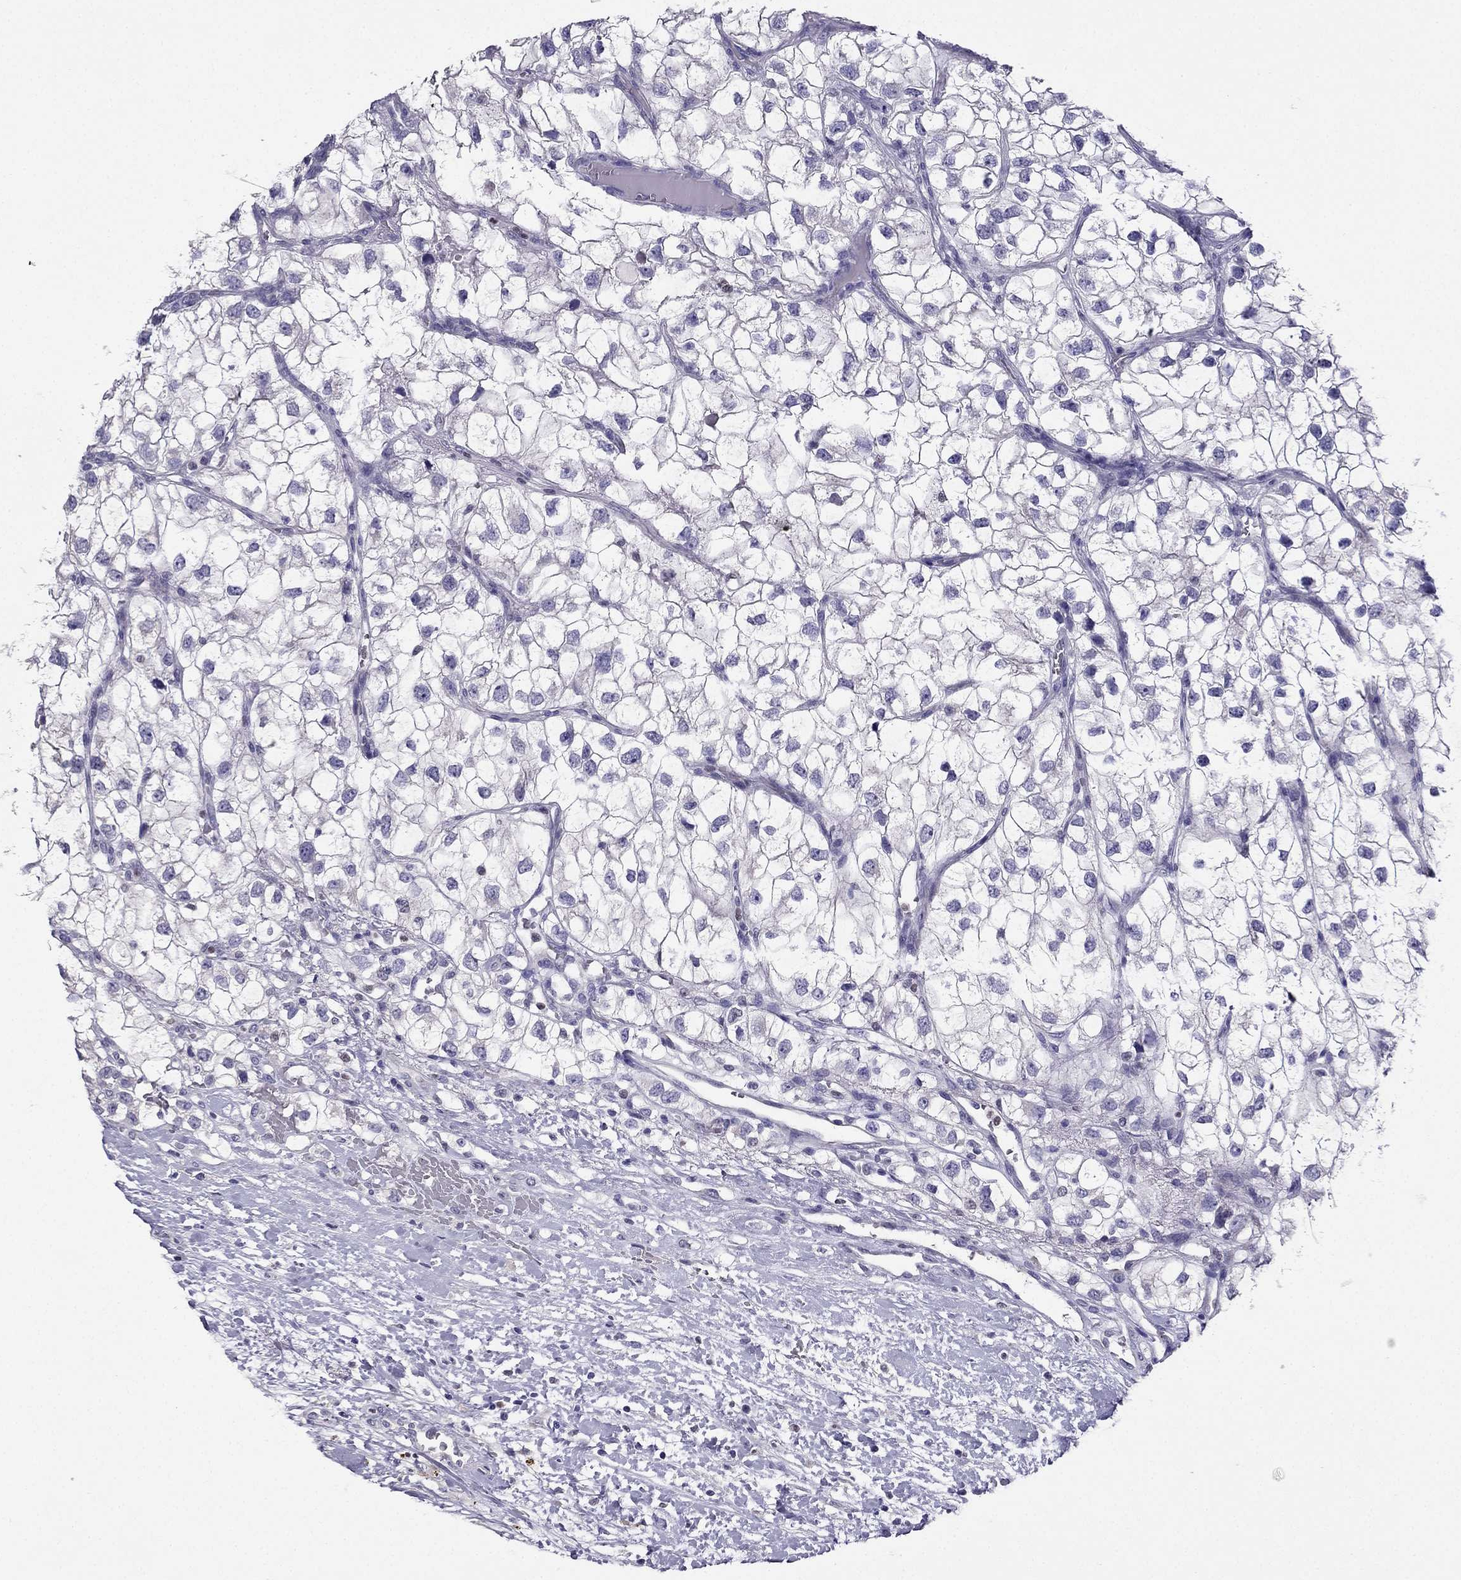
{"staining": {"intensity": "negative", "quantity": "none", "location": "none"}, "tissue": "renal cancer", "cell_type": "Tumor cells", "image_type": "cancer", "snomed": [{"axis": "morphology", "description": "Adenocarcinoma, NOS"}, {"axis": "topography", "description": "Kidney"}], "caption": "The photomicrograph shows no staining of tumor cells in renal cancer (adenocarcinoma). Brightfield microscopy of immunohistochemistry (IHC) stained with DAB (3,3'-diaminobenzidine) (brown) and hematoxylin (blue), captured at high magnification.", "gene": "ARID3A", "patient": {"sex": "male", "age": 59}}